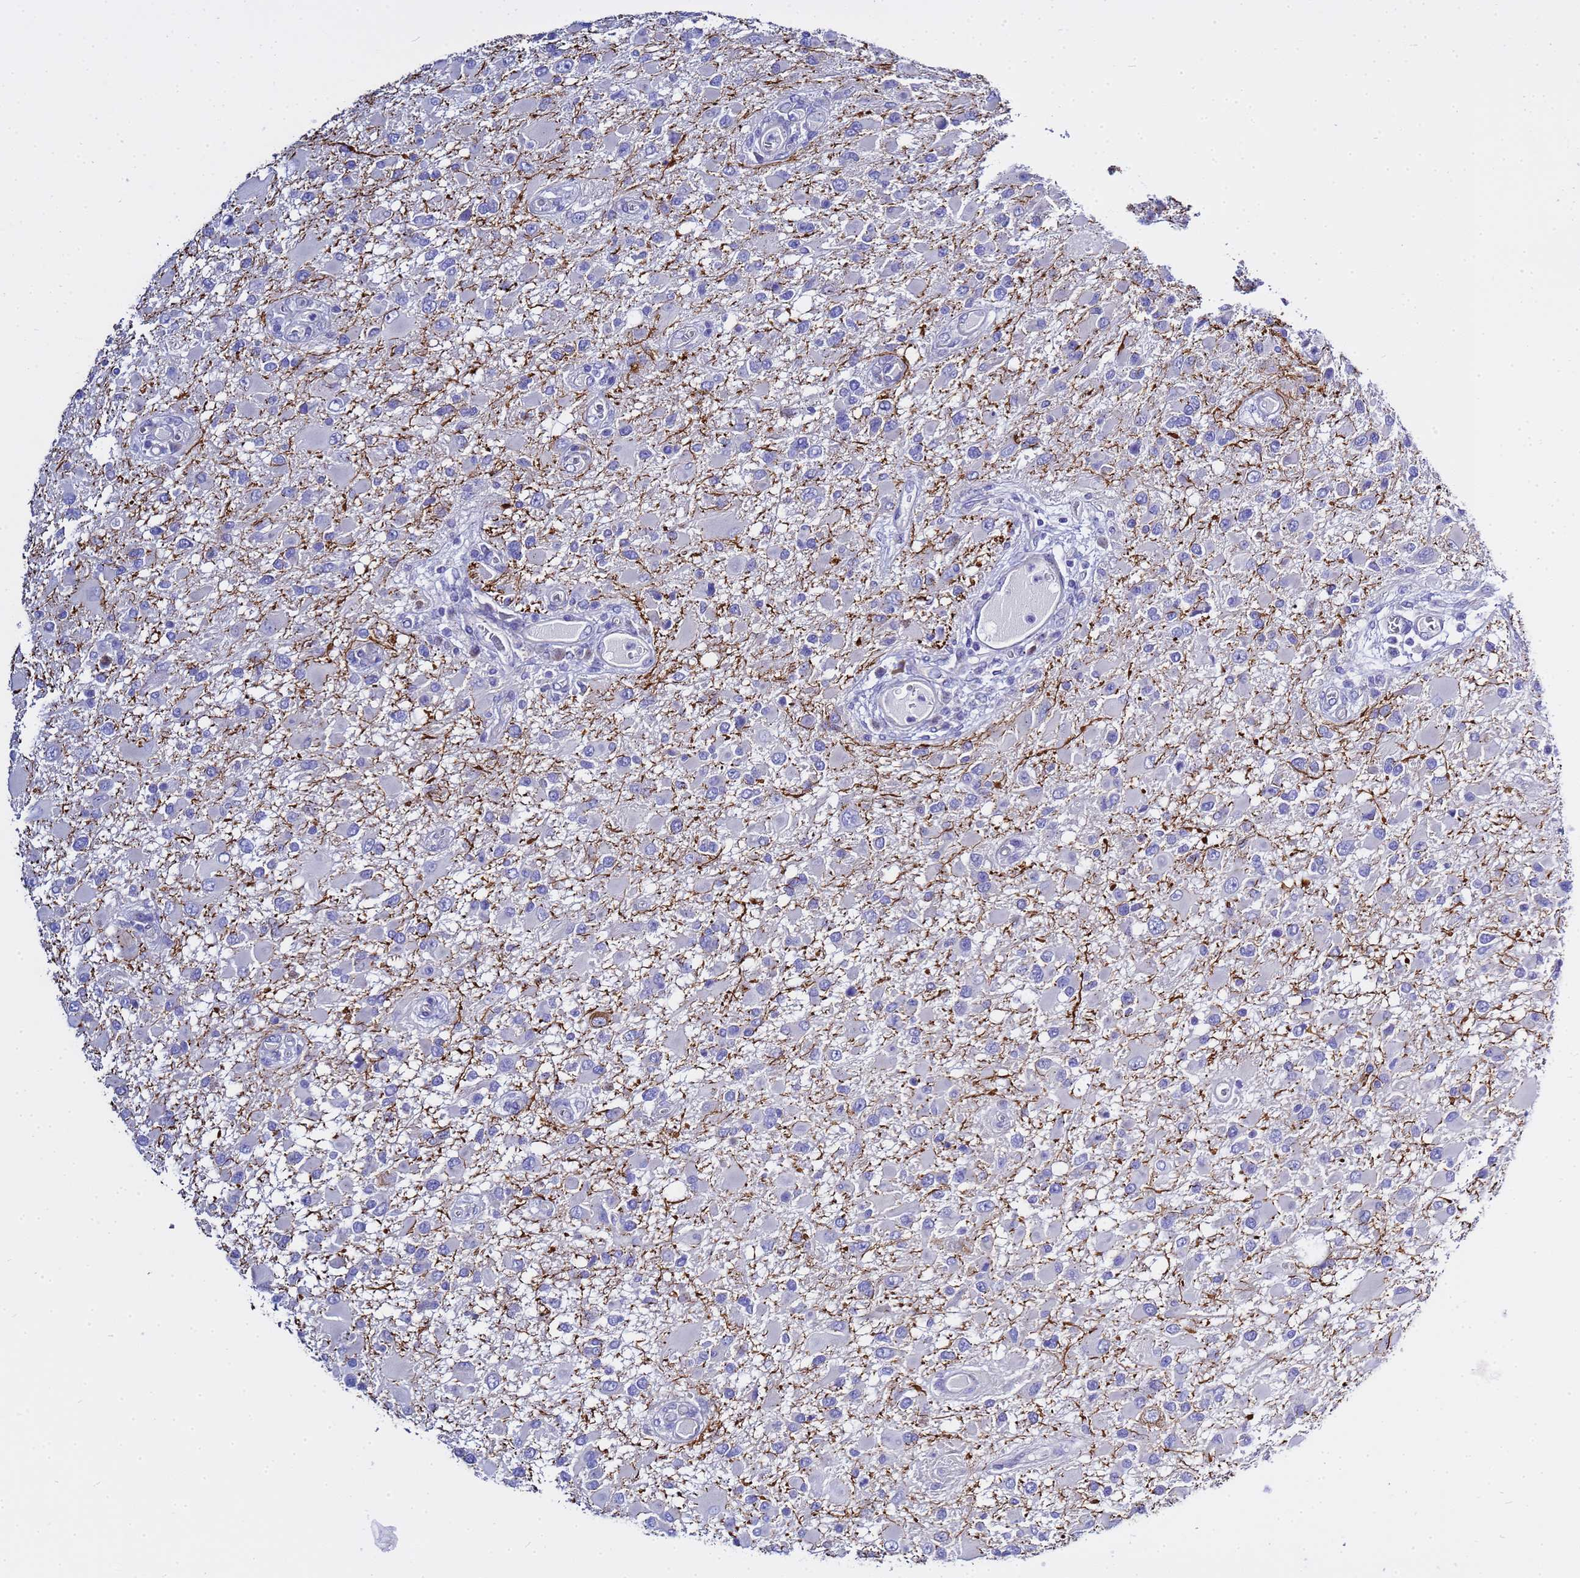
{"staining": {"intensity": "negative", "quantity": "none", "location": "none"}, "tissue": "glioma", "cell_type": "Tumor cells", "image_type": "cancer", "snomed": [{"axis": "morphology", "description": "Glioma, malignant, High grade"}, {"axis": "topography", "description": "Brain"}], "caption": "Micrograph shows no significant protein expression in tumor cells of high-grade glioma (malignant).", "gene": "USP18", "patient": {"sex": "male", "age": 53}}